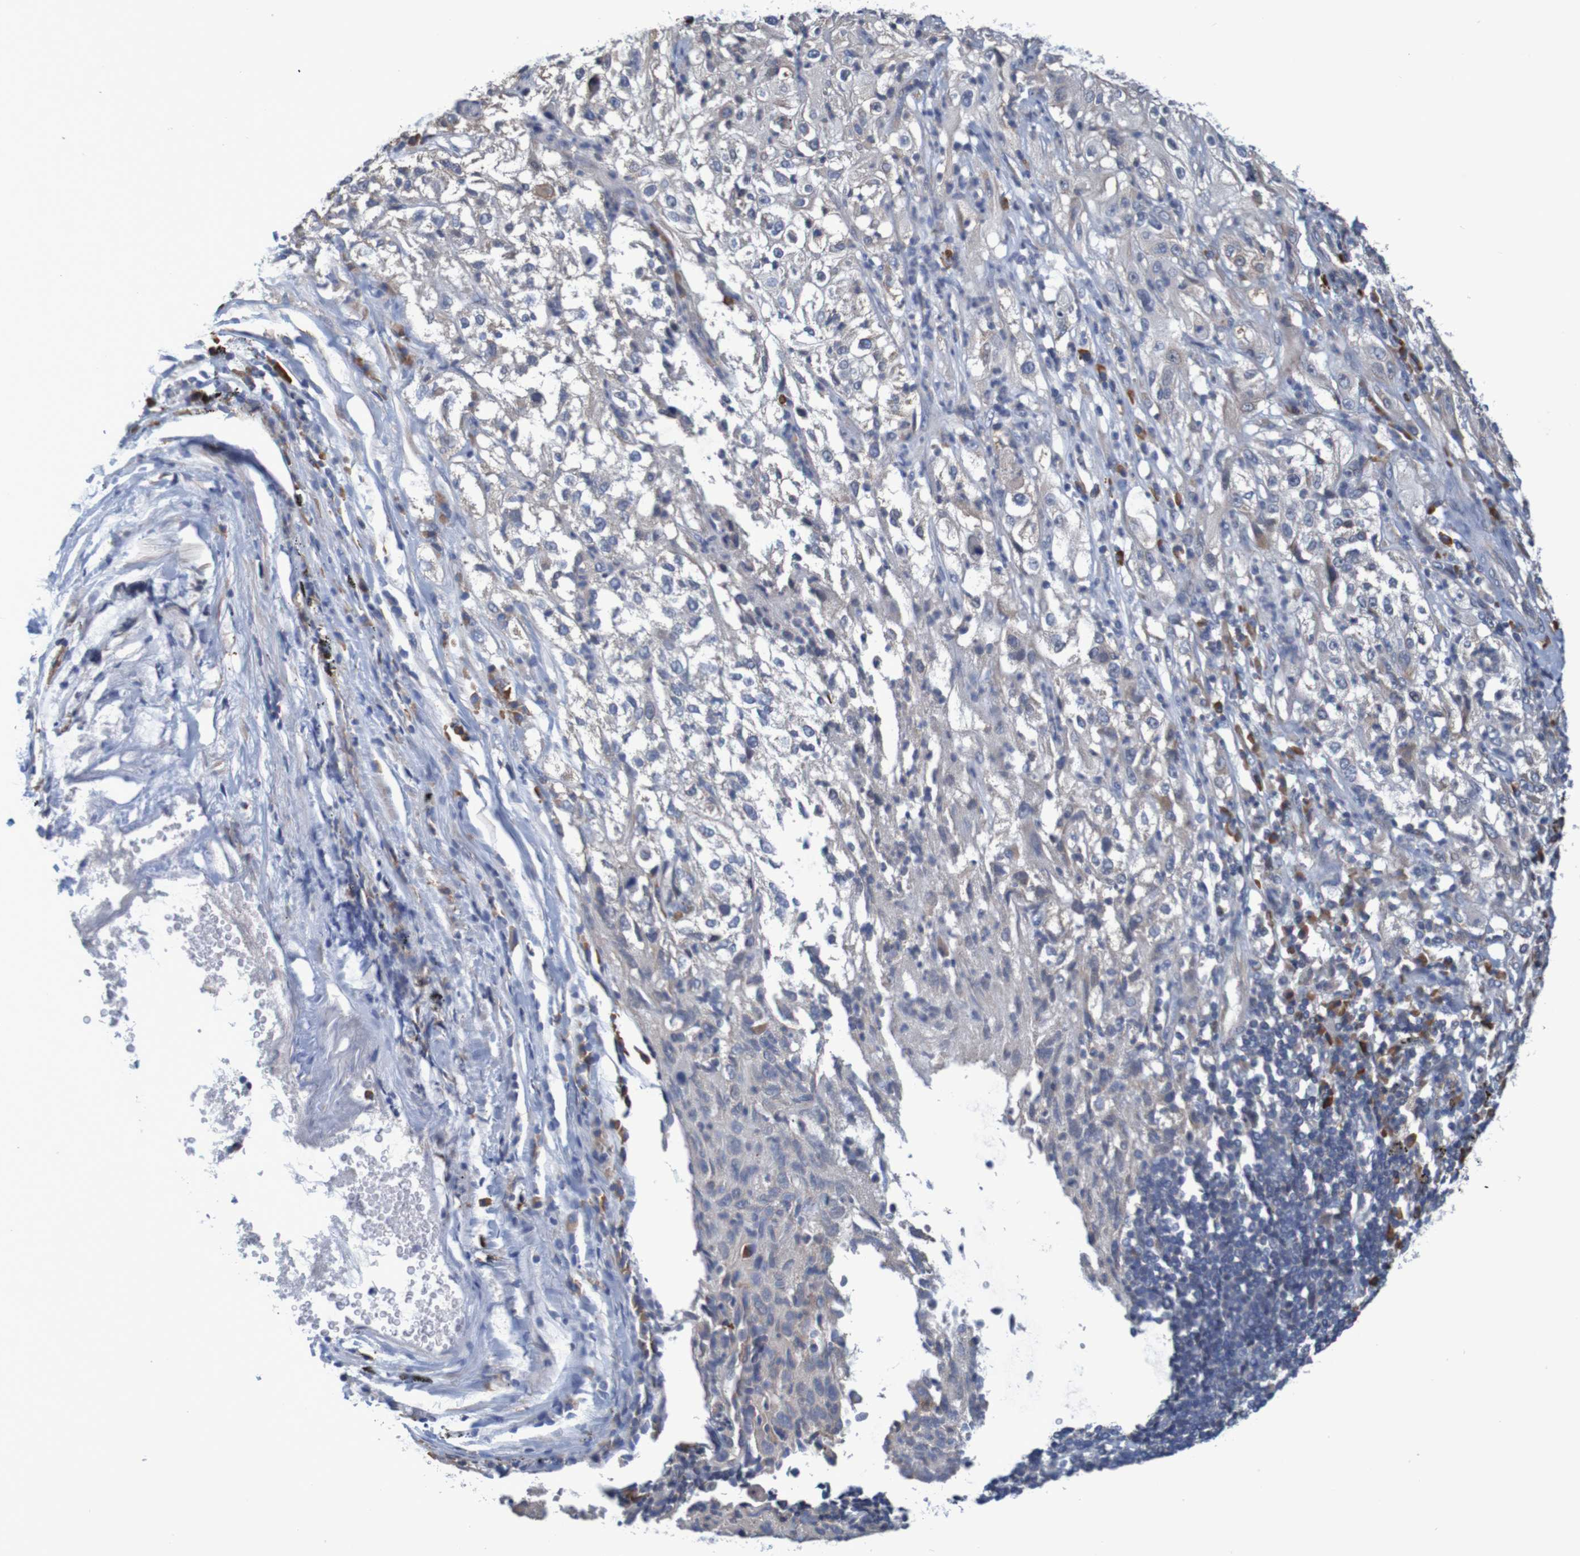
{"staining": {"intensity": "negative", "quantity": "none", "location": "none"}, "tissue": "lung cancer", "cell_type": "Tumor cells", "image_type": "cancer", "snomed": [{"axis": "morphology", "description": "Inflammation, NOS"}, {"axis": "morphology", "description": "Squamous cell carcinoma, NOS"}, {"axis": "topography", "description": "Lymph node"}, {"axis": "topography", "description": "Soft tissue"}, {"axis": "topography", "description": "Lung"}], "caption": "The immunohistochemistry micrograph has no significant staining in tumor cells of lung cancer tissue. Nuclei are stained in blue.", "gene": "CLDN18", "patient": {"sex": "male", "age": 66}}